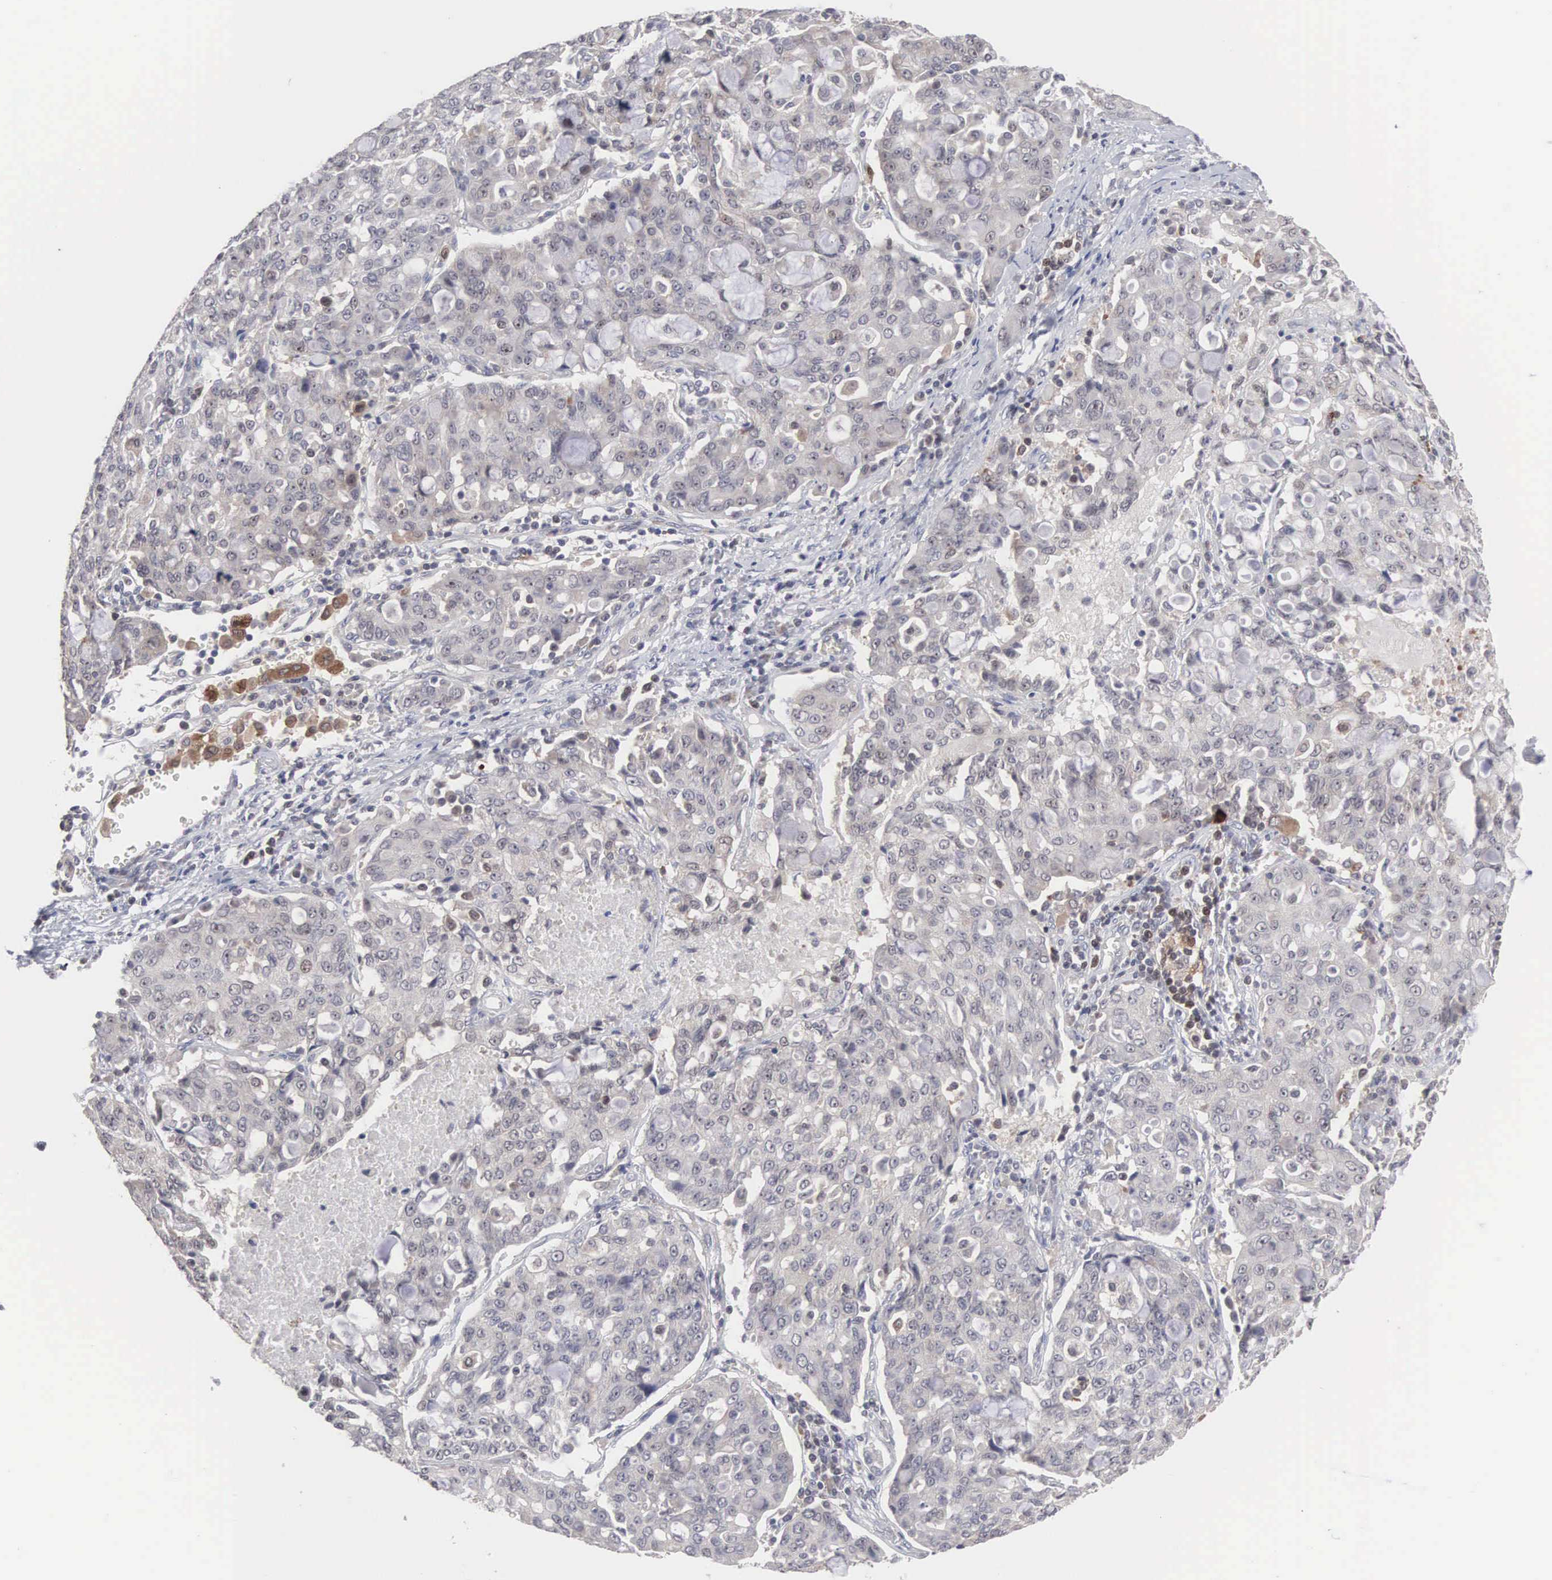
{"staining": {"intensity": "negative", "quantity": "none", "location": "none"}, "tissue": "lung cancer", "cell_type": "Tumor cells", "image_type": "cancer", "snomed": [{"axis": "morphology", "description": "Adenocarcinoma, NOS"}, {"axis": "topography", "description": "Lung"}], "caption": "DAB immunohistochemical staining of human lung adenocarcinoma shows no significant staining in tumor cells.", "gene": "ACOT4", "patient": {"sex": "female", "age": 44}}